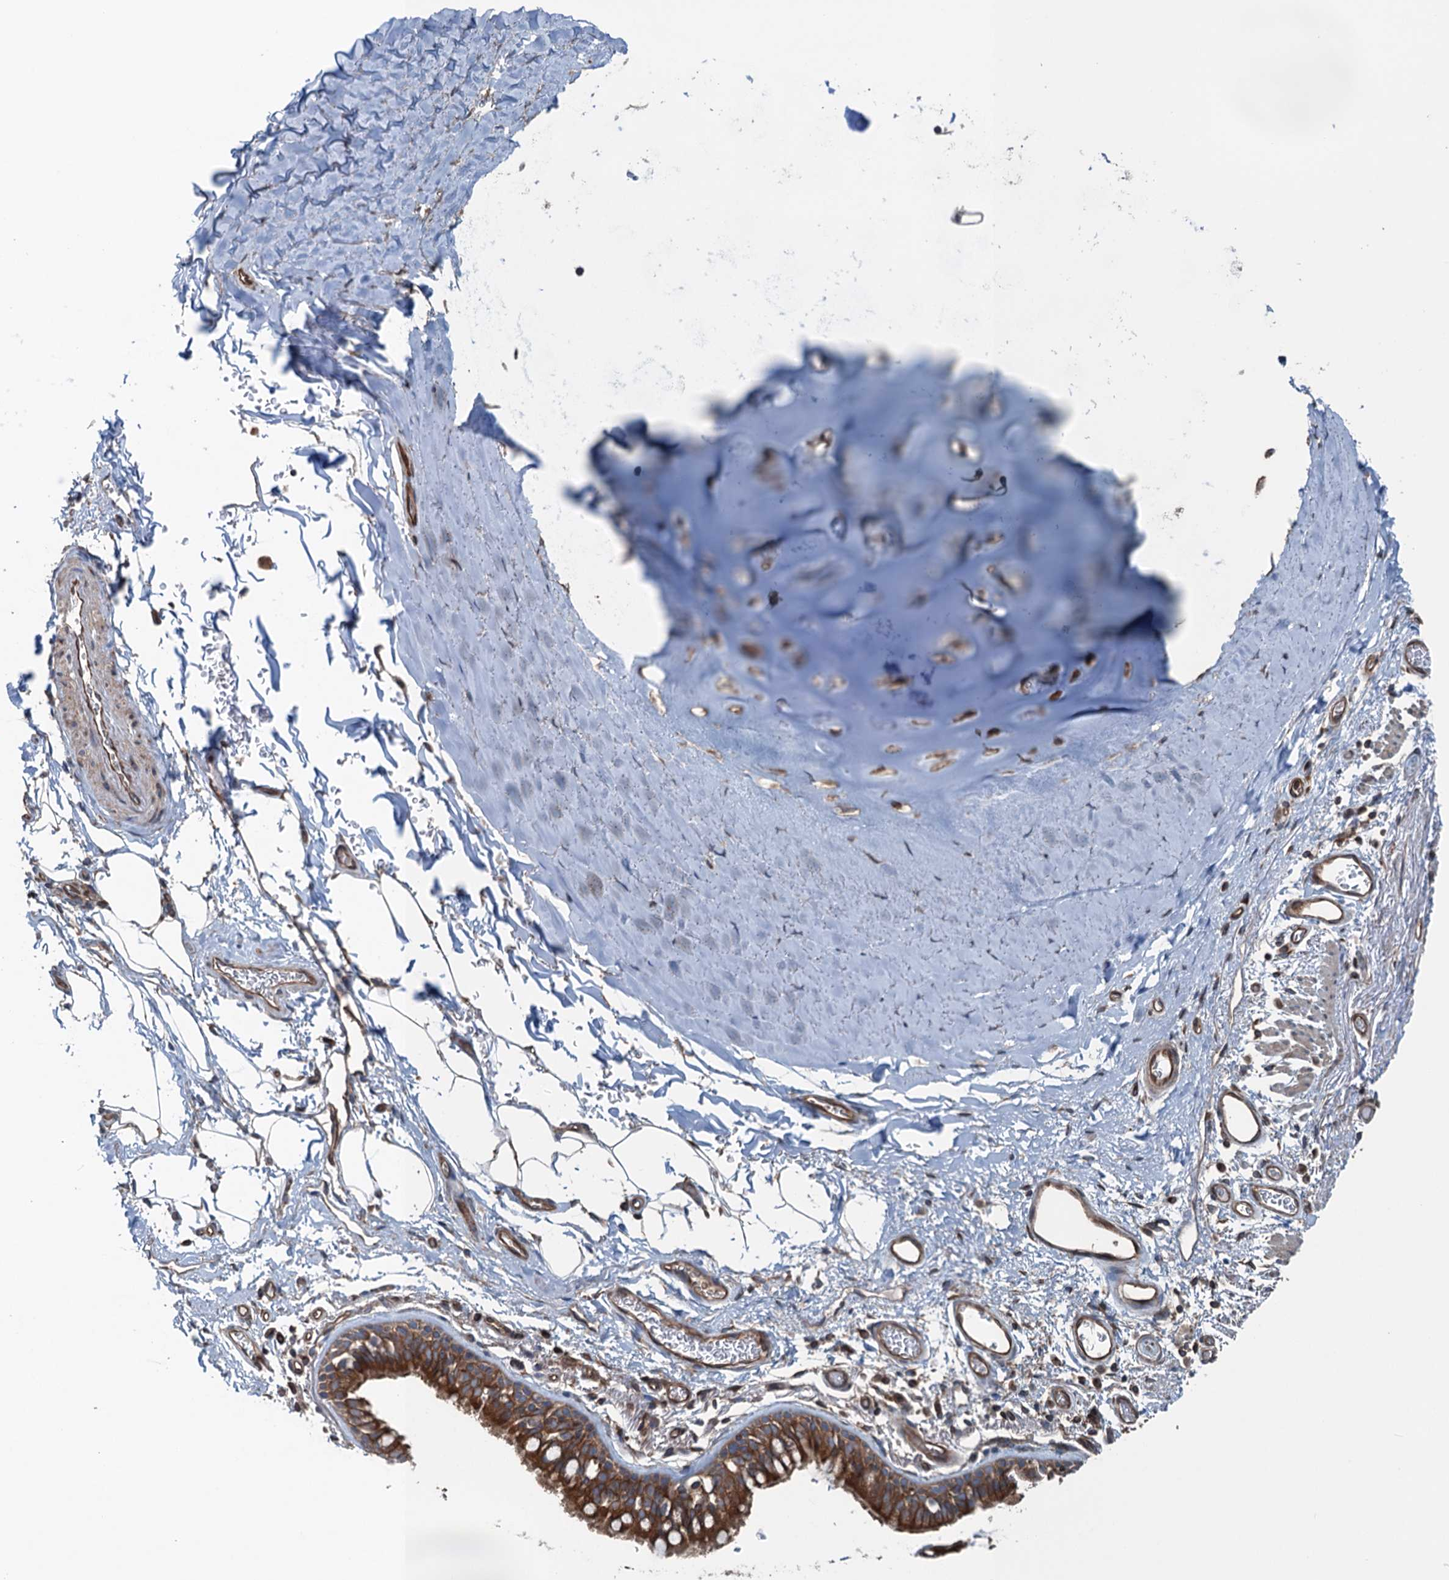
{"staining": {"intensity": "strong", "quantity": ">75%", "location": "cytoplasmic/membranous"}, "tissue": "bronchus", "cell_type": "Respiratory epithelial cells", "image_type": "normal", "snomed": [{"axis": "morphology", "description": "Normal tissue, NOS"}, {"axis": "topography", "description": "Bronchus"}], "caption": "This histopathology image shows immunohistochemistry staining of benign bronchus, with high strong cytoplasmic/membranous positivity in approximately >75% of respiratory epithelial cells.", "gene": "TRAPPC8", "patient": {"sex": "male", "age": 65}}